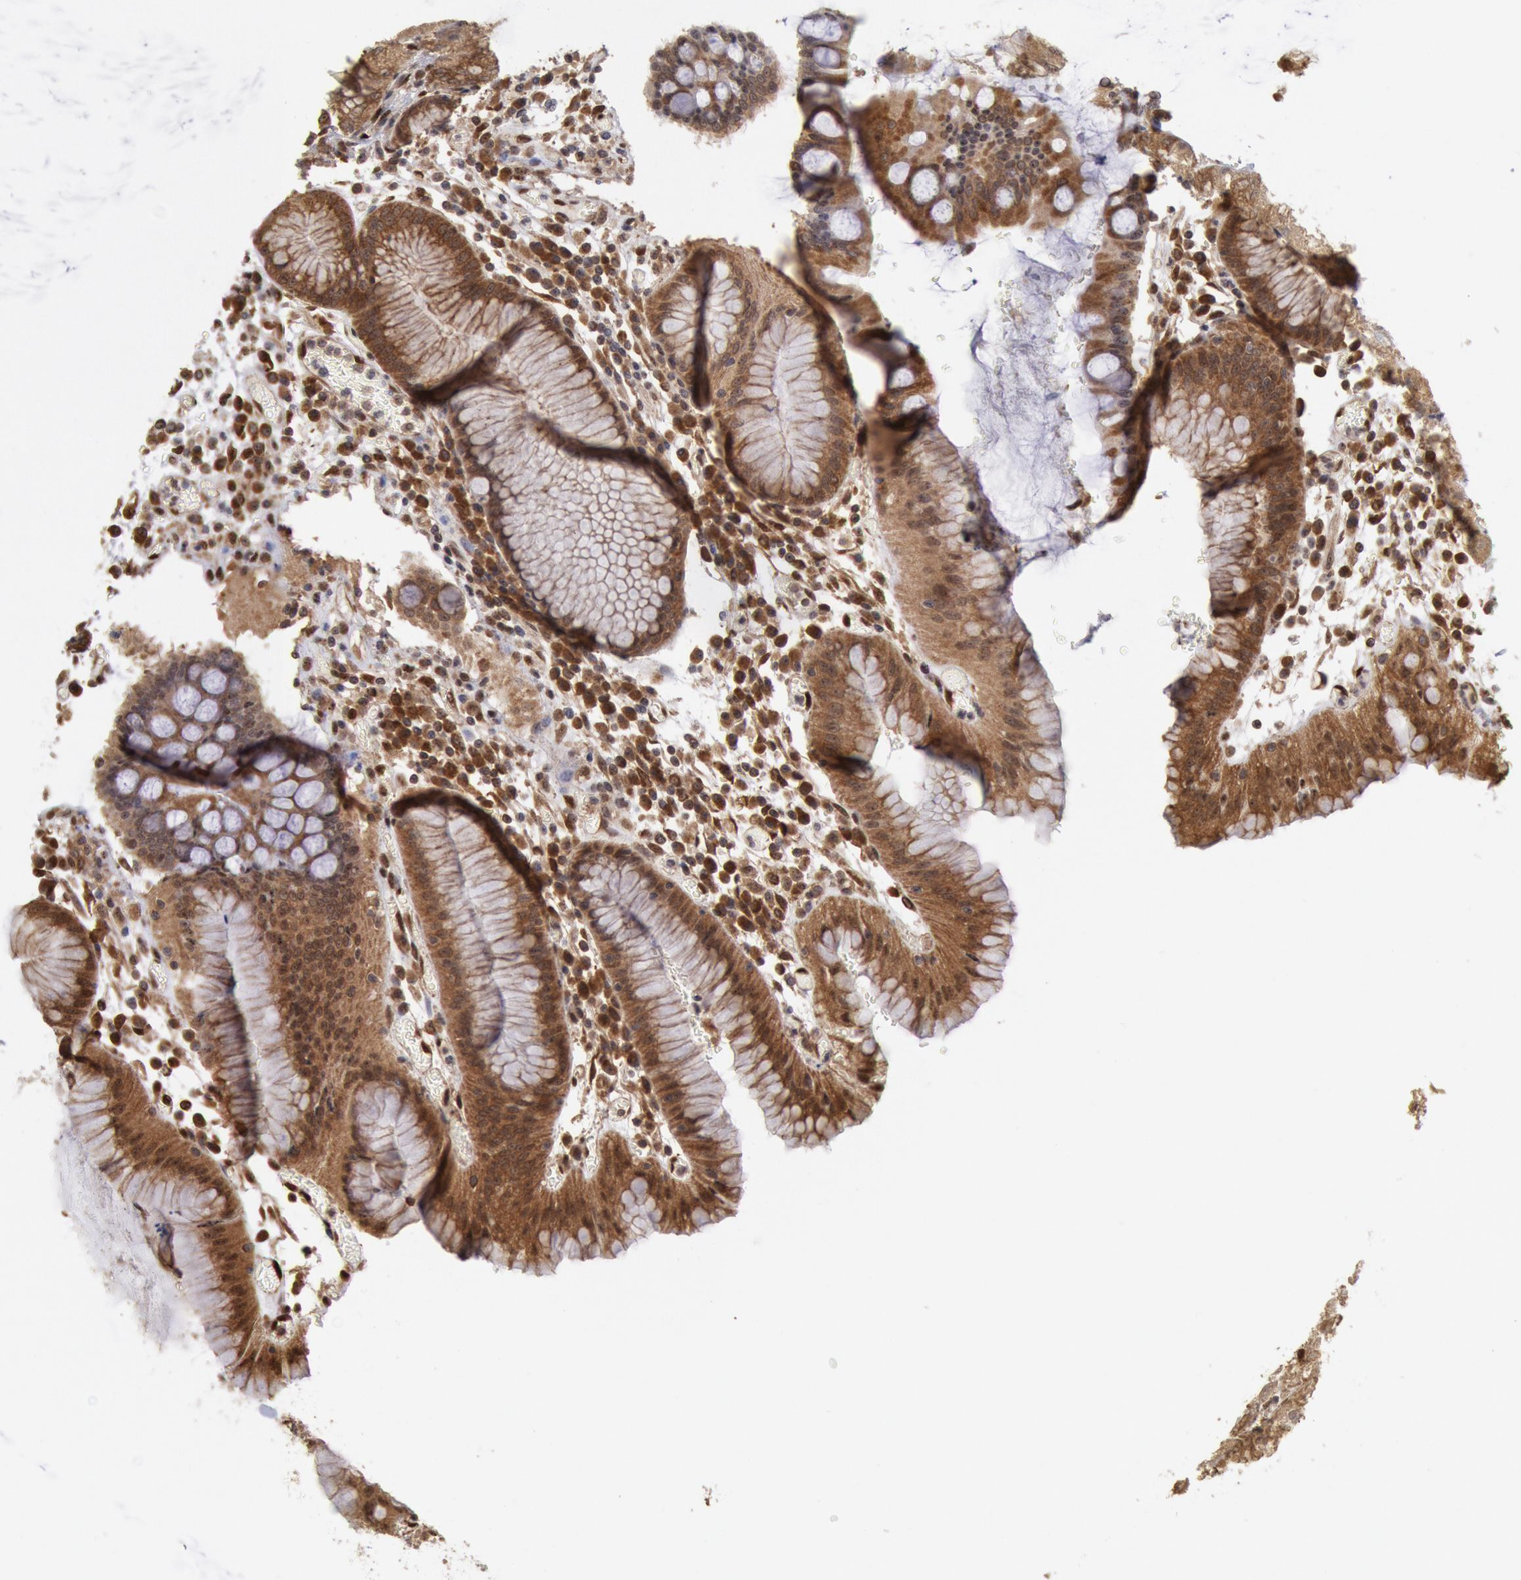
{"staining": {"intensity": "moderate", "quantity": ">75%", "location": "cytoplasmic/membranous"}, "tissue": "stomach", "cell_type": "Glandular cells", "image_type": "normal", "snomed": [{"axis": "morphology", "description": "Normal tissue, NOS"}, {"axis": "topography", "description": "Stomach, lower"}], "caption": "Brown immunohistochemical staining in normal human stomach displays moderate cytoplasmic/membranous expression in about >75% of glandular cells.", "gene": "STX17", "patient": {"sex": "female", "age": 73}}